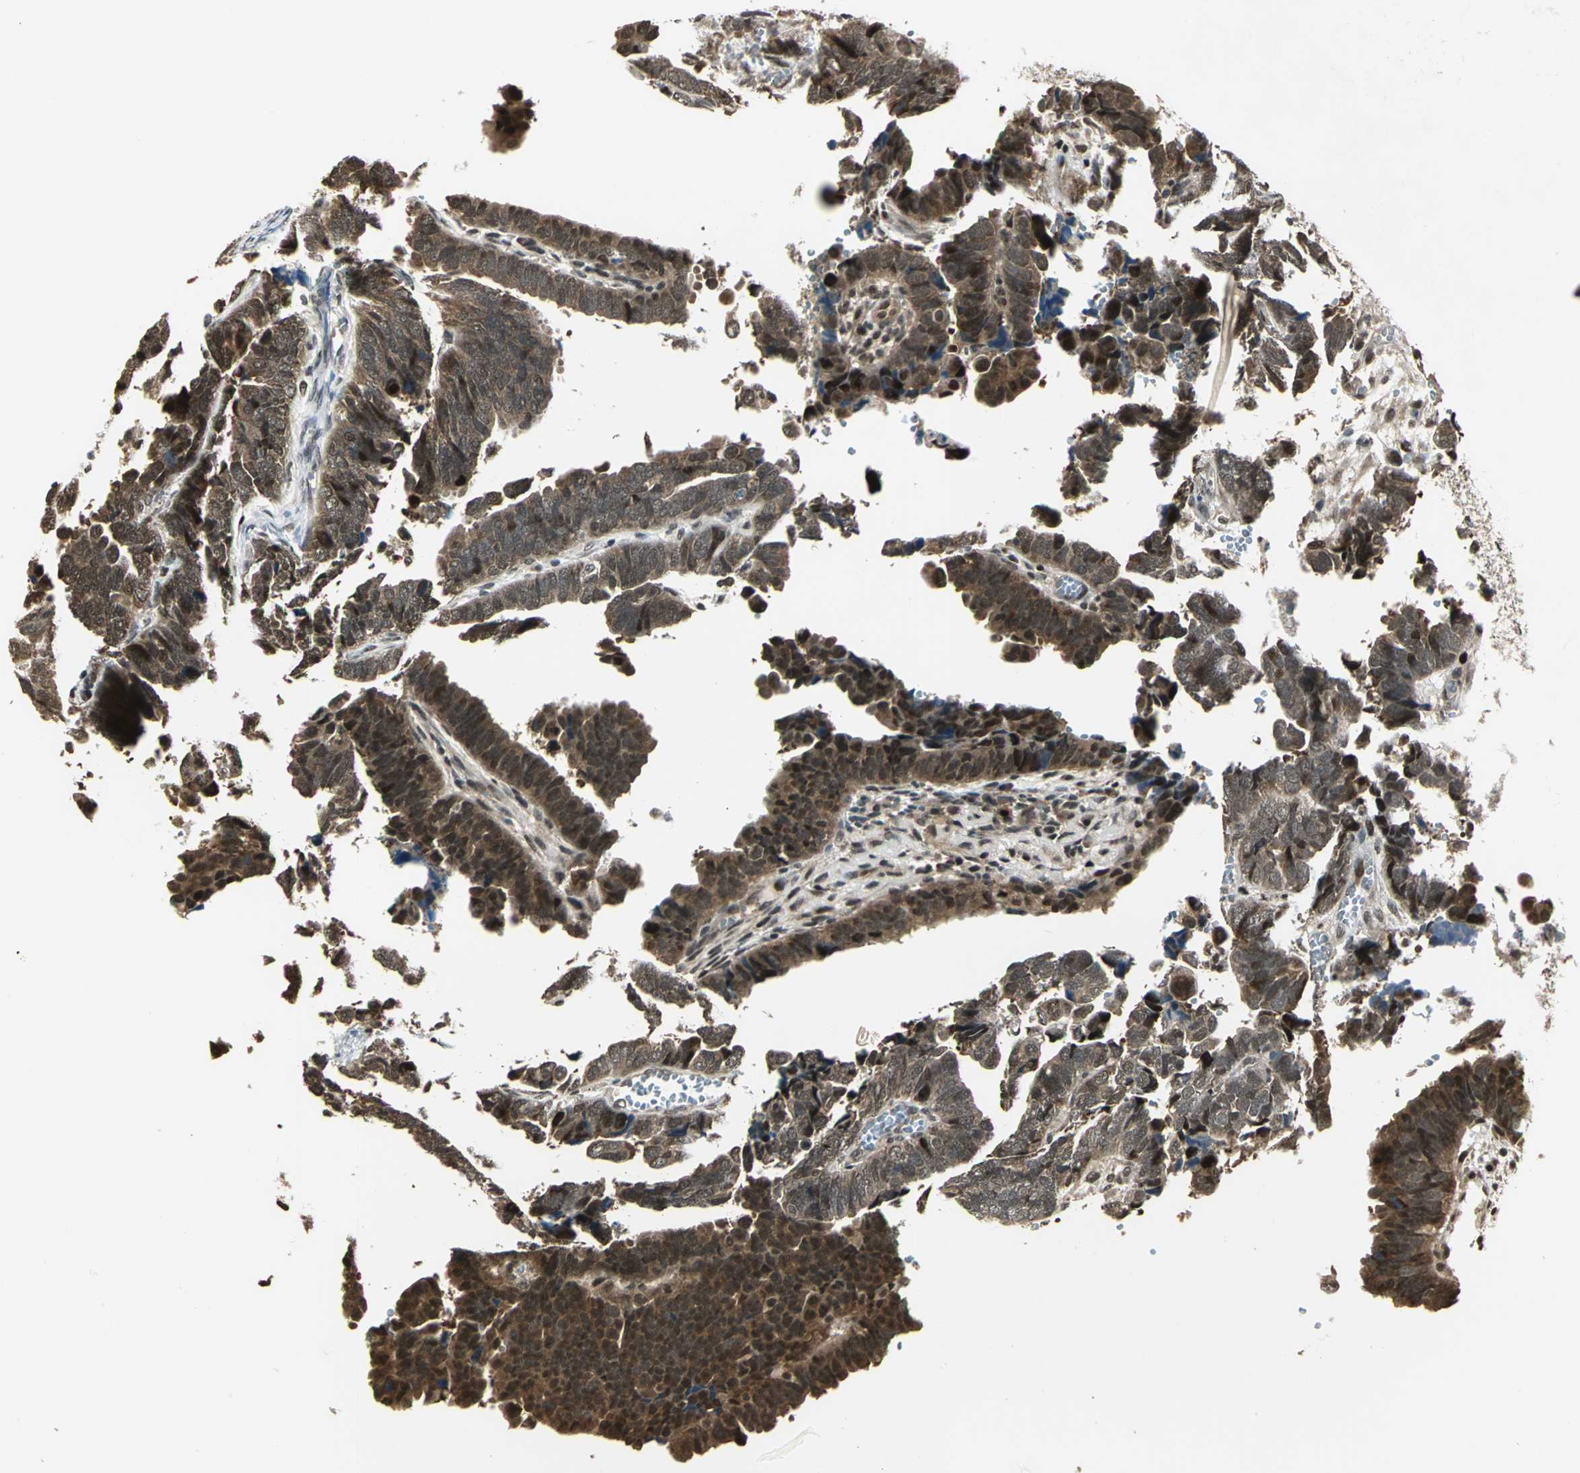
{"staining": {"intensity": "strong", "quantity": ">75%", "location": "cytoplasmic/membranous,nuclear"}, "tissue": "endometrial cancer", "cell_type": "Tumor cells", "image_type": "cancer", "snomed": [{"axis": "morphology", "description": "Adenocarcinoma, NOS"}, {"axis": "topography", "description": "Endometrium"}], "caption": "This image exhibits immunohistochemistry staining of endometrial cancer (adenocarcinoma), with high strong cytoplasmic/membranous and nuclear positivity in about >75% of tumor cells.", "gene": "PSMC3", "patient": {"sex": "female", "age": 75}}